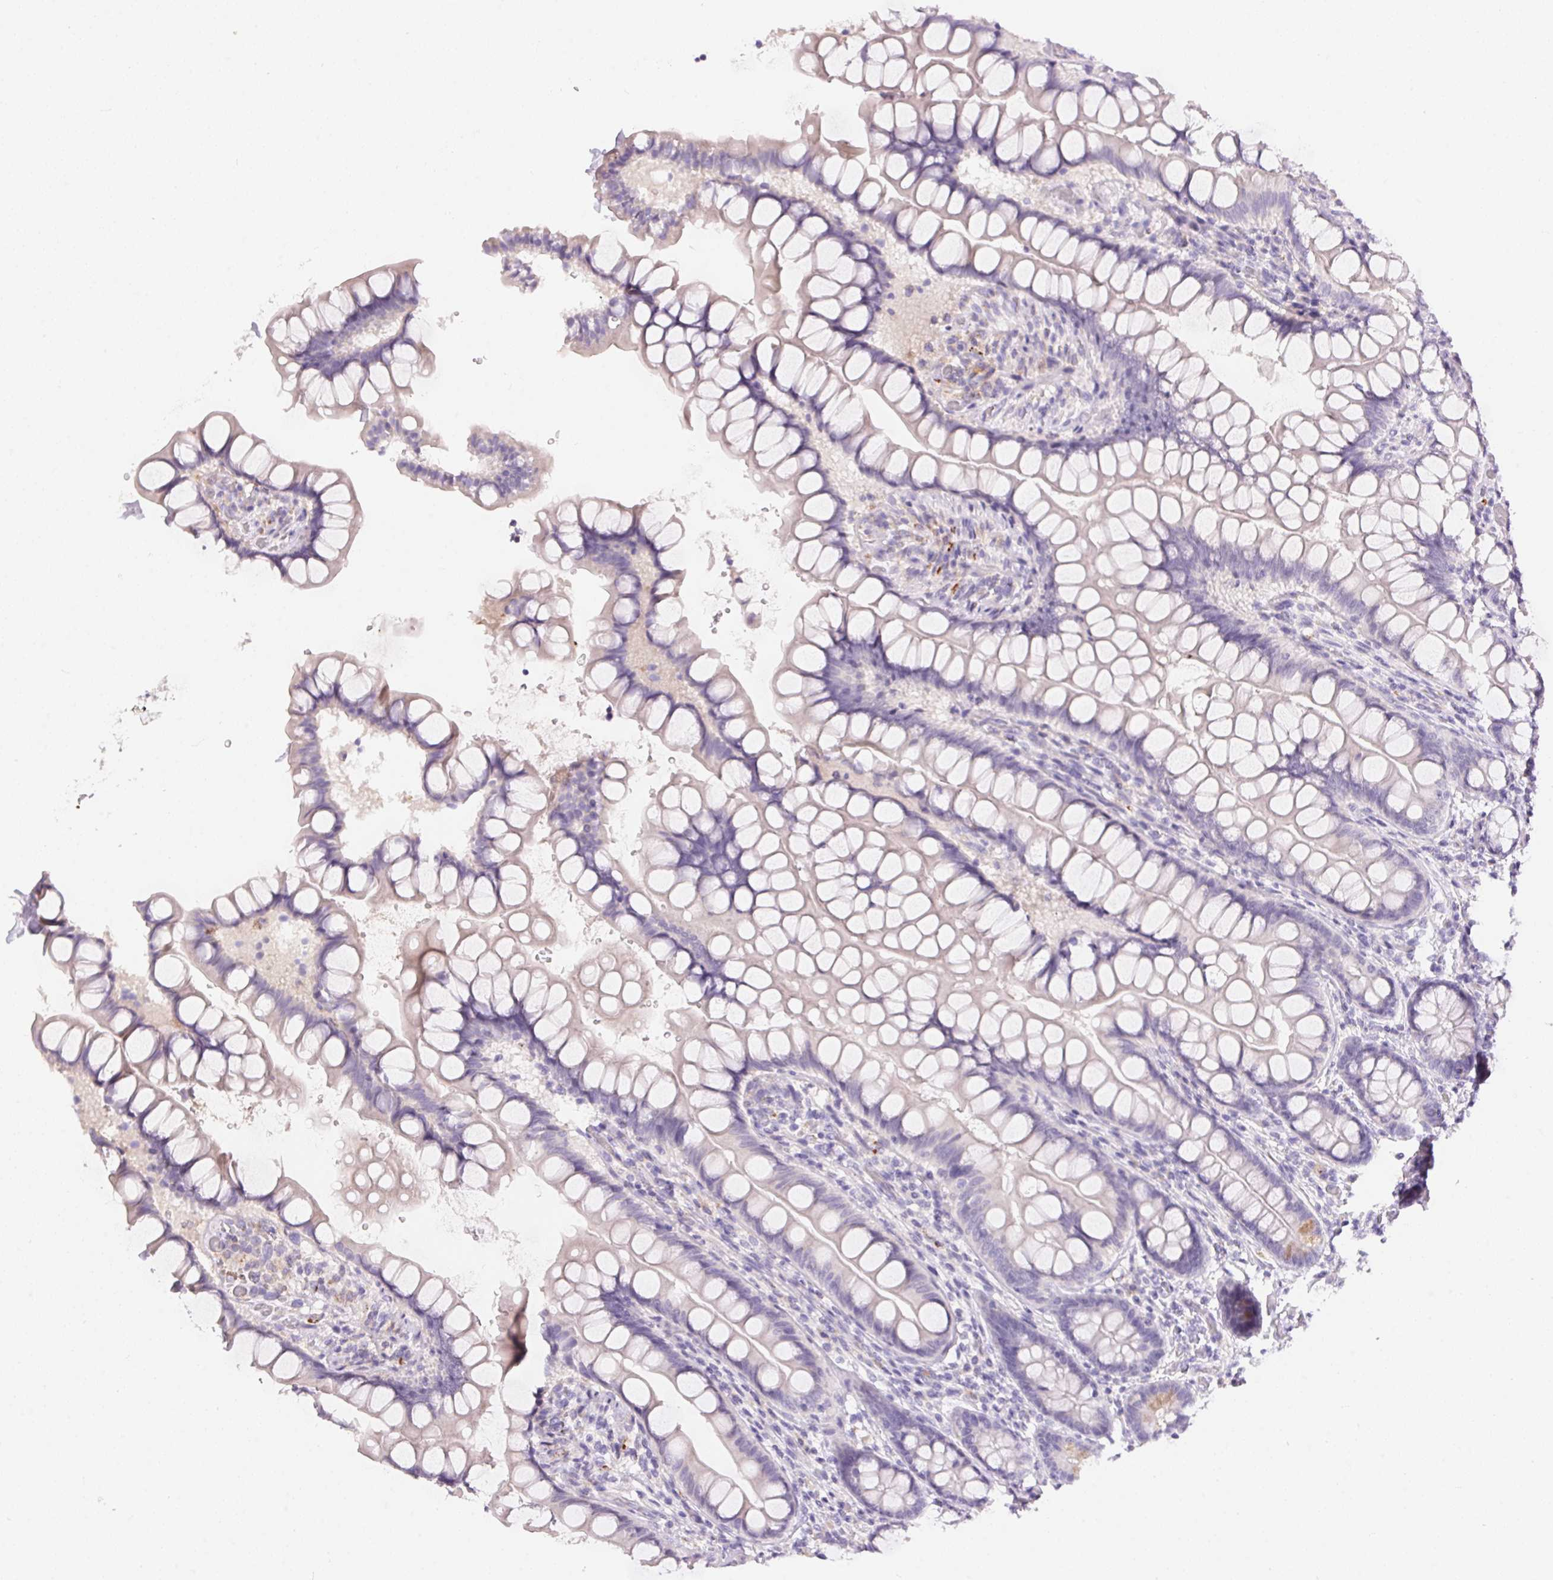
{"staining": {"intensity": "weak", "quantity": "<25%", "location": "cytoplasmic/membranous"}, "tissue": "small intestine", "cell_type": "Glandular cells", "image_type": "normal", "snomed": [{"axis": "morphology", "description": "Normal tissue, NOS"}, {"axis": "topography", "description": "Small intestine"}], "caption": "Human small intestine stained for a protein using IHC shows no staining in glandular cells.", "gene": "PNLIPRP3", "patient": {"sex": "male", "age": 70}}